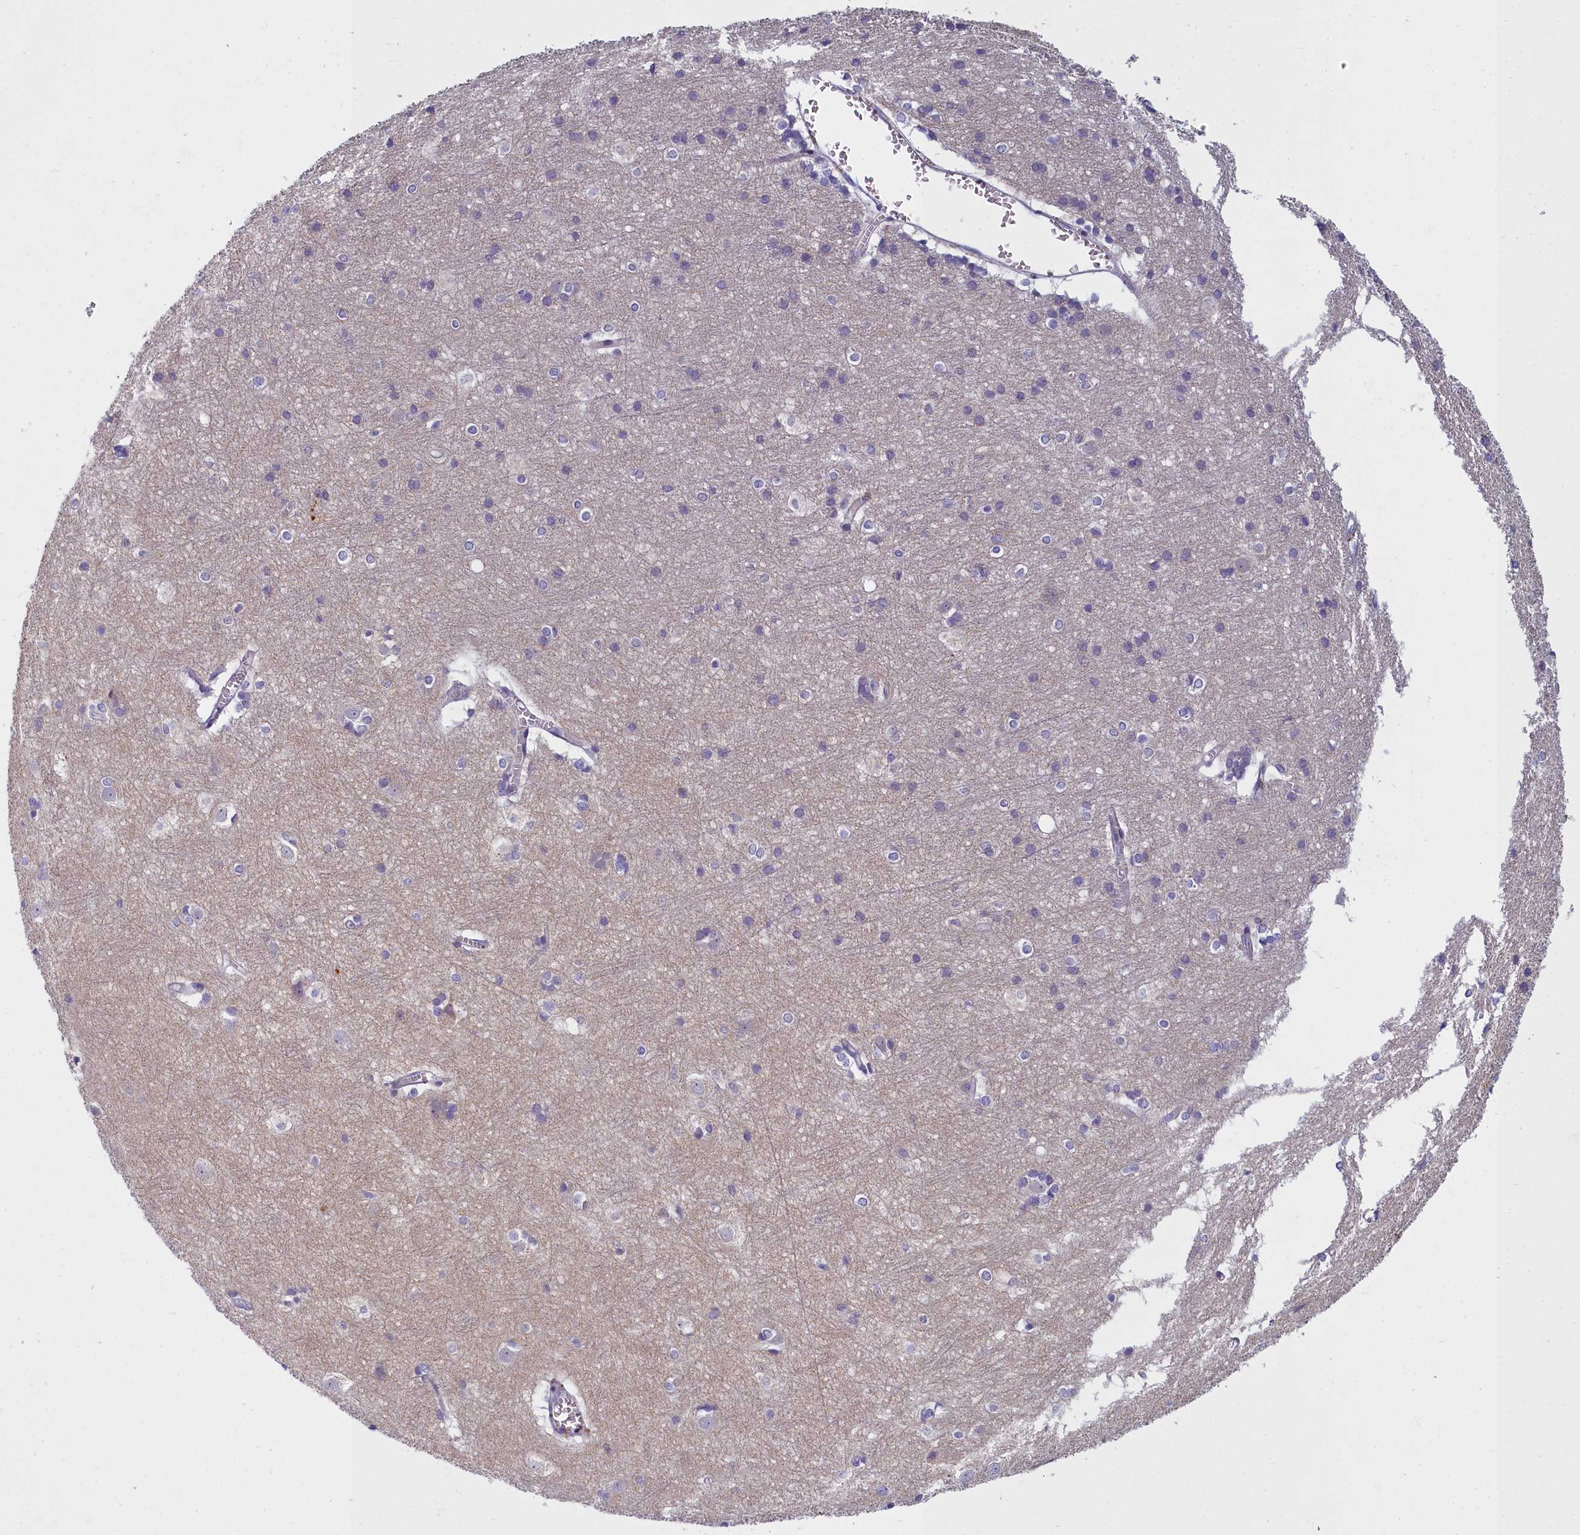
{"staining": {"intensity": "weak", "quantity": "25%-75%", "location": "cytoplasmic/membranous"}, "tissue": "cerebral cortex", "cell_type": "Endothelial cells", "image_type": "normal", "snomed": [{"axis": "morphology", "description": "Normal tissue, NOS"}, {"axis": "topography", "description": "Cerebral cortex"}], "caption": "IHC staining of unremarkable cerebral cortex, which displays low levels of weak cytoplasmic/membranous positivity in approximately 25%-75% of endothelial cells indicating weak cytoplasmic/membranous protein positivity. The staining was performed using DAB (brown) for protein detection and nuclei were counterstained in hematoxylin (blue).", "gene": "ARL15", "patient": {"sex": "male", "age": 54}}